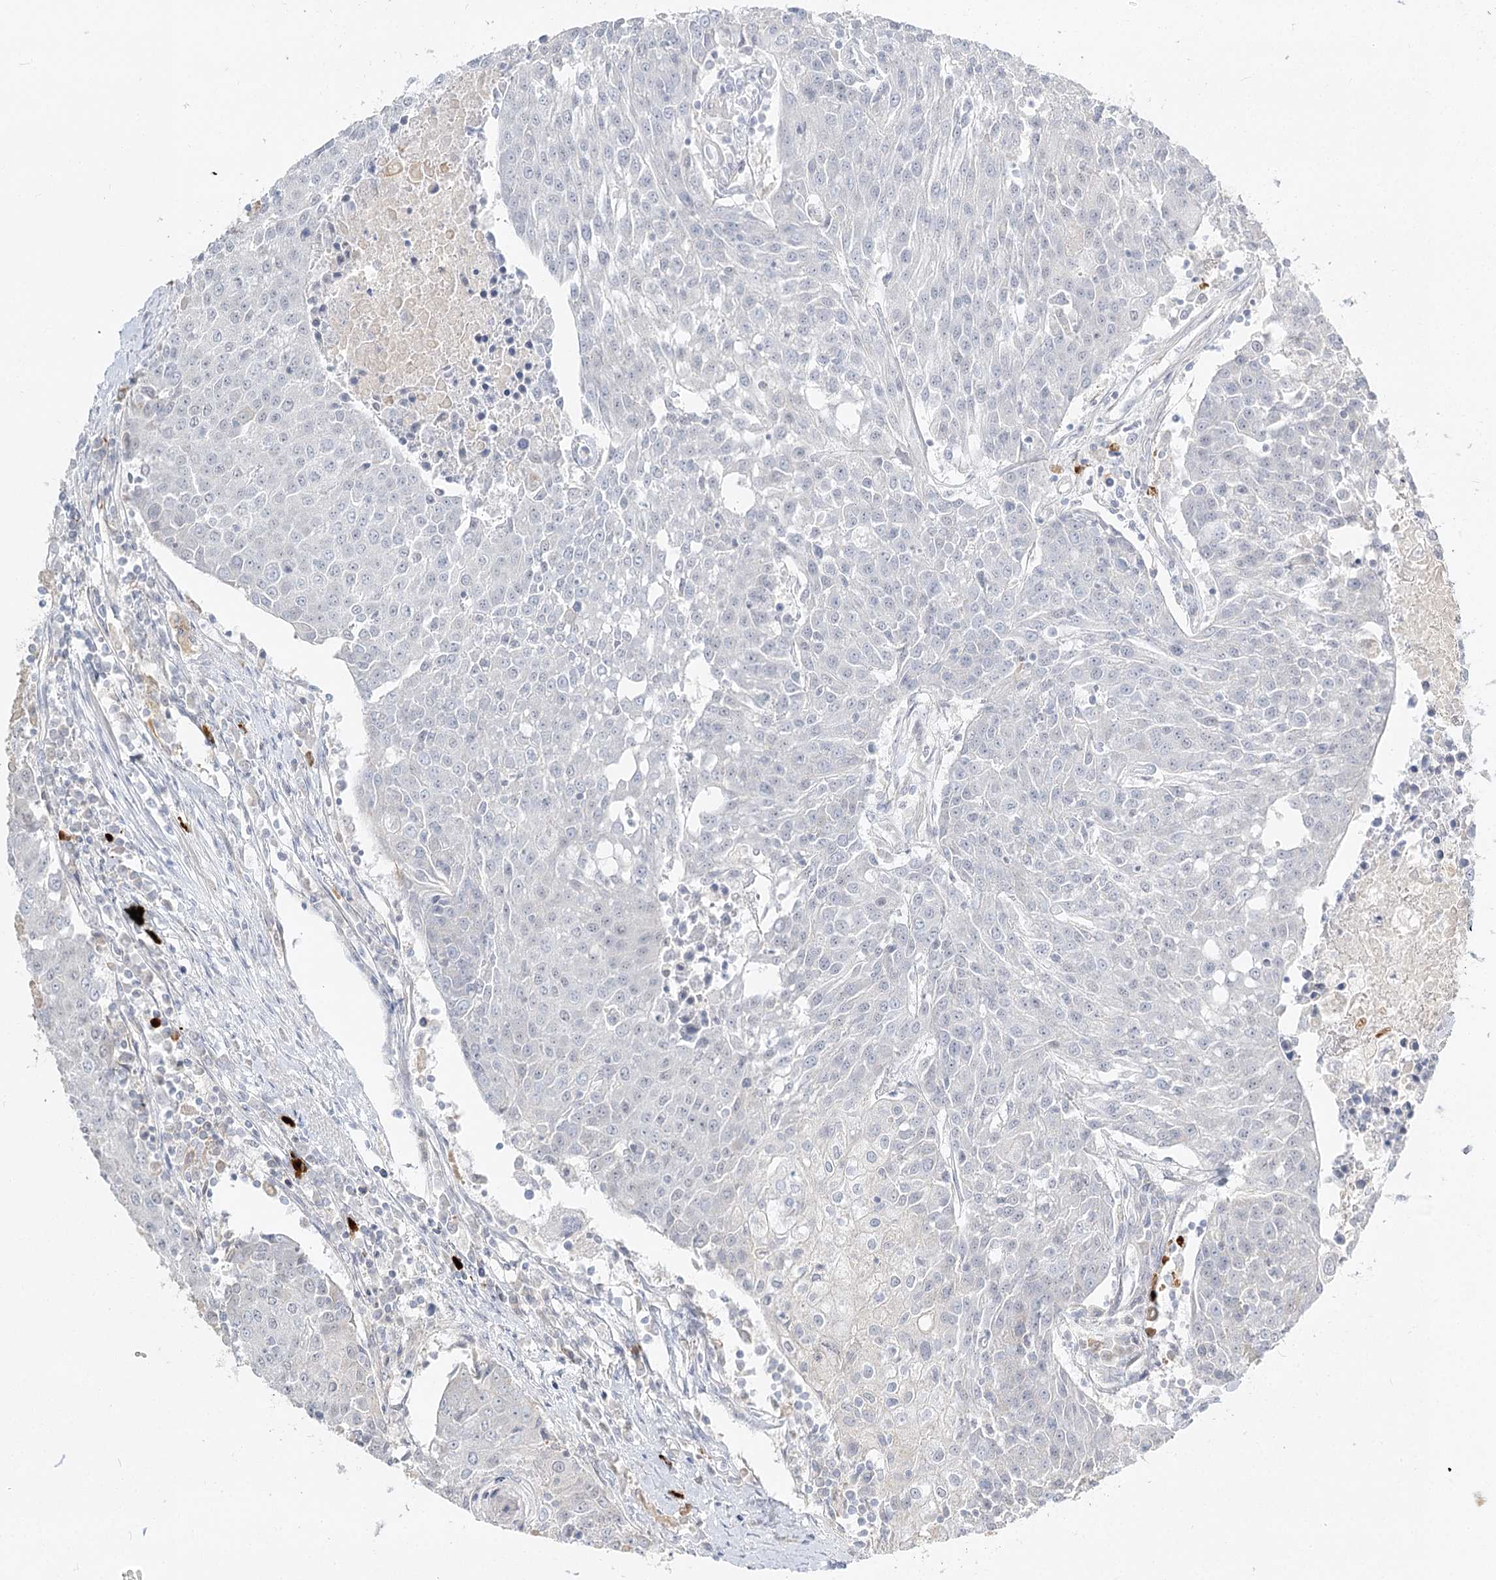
{"staining": {"intensity": "negative", "quantity": "none", "location": "none"}, "tissue": "urothelial cancer", "cell_type": "Tumor cells", "image_type": "cancer", "snomed": [{"axis": "morphology", "description": "Urothelial carcinoma, High grade"}, {"axis": "topography", "description": "Urinary bladder"}], "caption": "An immunohistochemistry micrograph of urothelial cancer is shown. There is no staining in tumor cells of urothelial cancer.", "gene": "GUCY2C", "patient": {"sex": "female", "age": 85}}